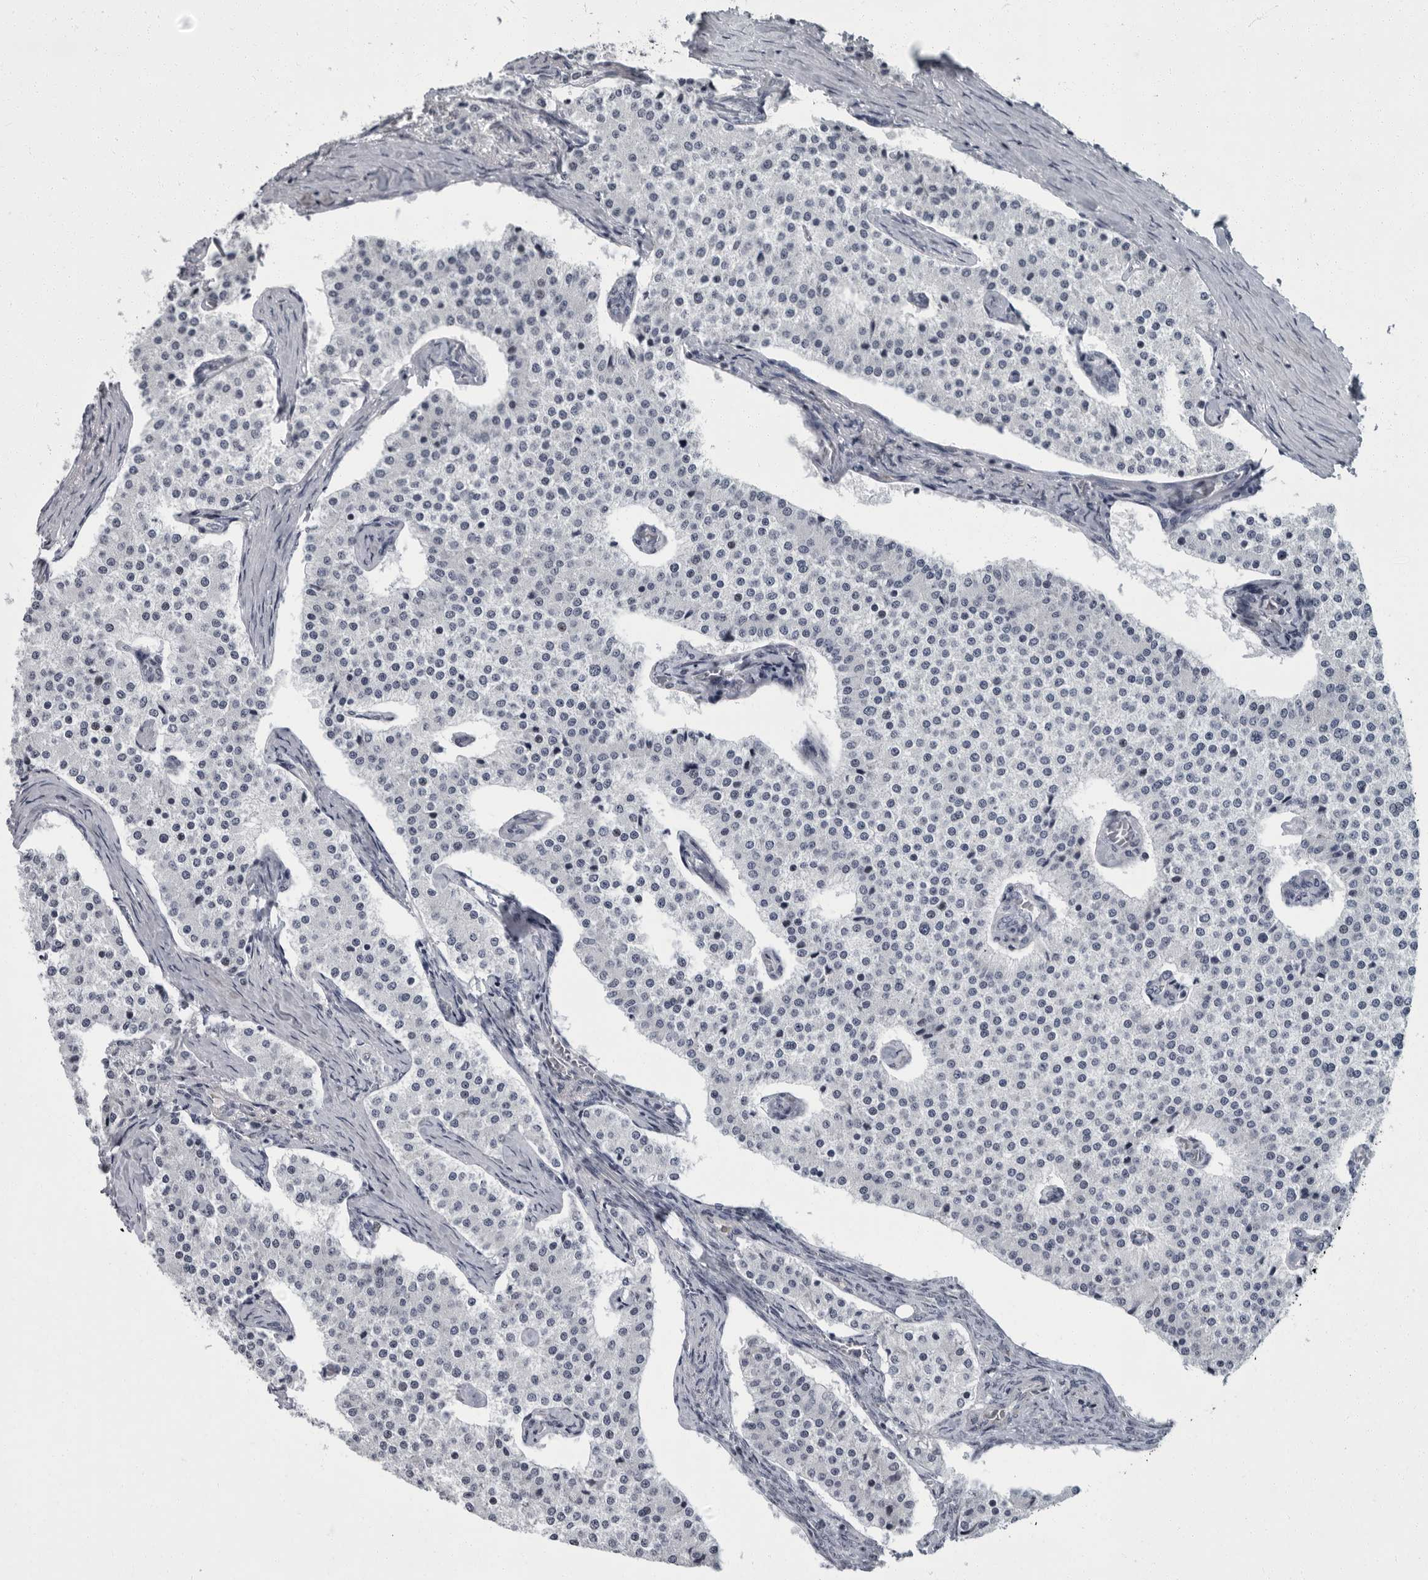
{"staining": {"intensity": "negative", "quantity": "none", "location": "none"}, "tissue": "carcinoid", "cell_type": "Tumor cells", "image_type": "cancer", "snomed": [{"axis": "morphology", "description": "Carcinoid, malignant, NOS"}, {"axis": "topography", "description": "Colon"}], "caption": "Tumor cells show no significant positivity in malignant carcinoid.", "gene": "SLC25A39", "patient": {"sex": "female", "age": 52}}